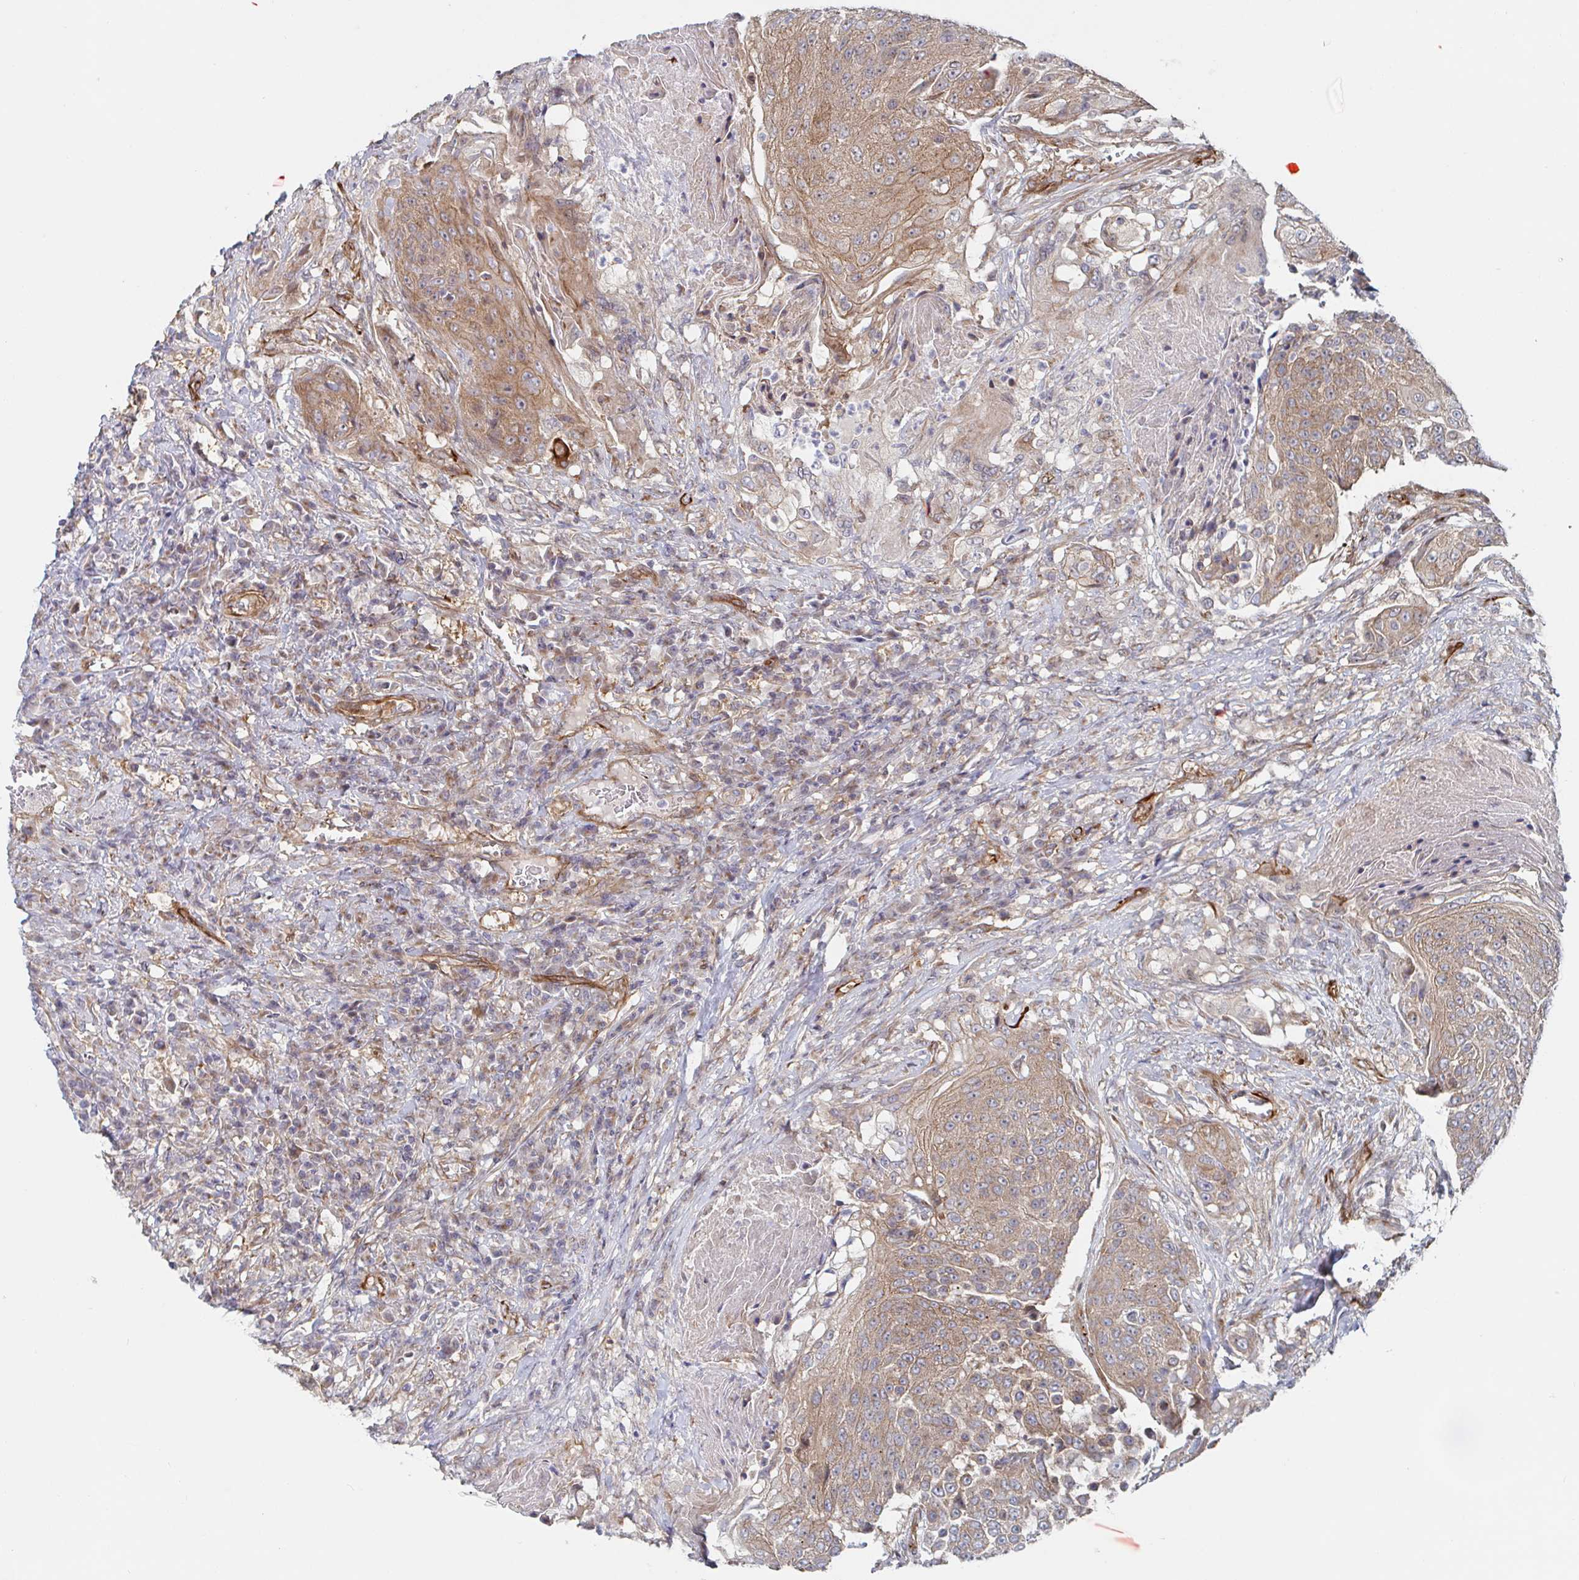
{"staining": {"intensity": "weak", "quantity": ">75%", "location": "cytoplasmic/membranous"}, "tissue": "urothelial cancer", "cell_type": "Tumor cells", "image_type": "cancer", "snomed": [{"axis": "morphology", "description": "Urothelial carcinoma, High grade"}, {"axis": "topography", "description": "Urinary bladder"}], "caption": "Tumor cells reveal weak cytoplasmic/membranous staining in about >75% of cells in high-grade urothelial carcinoma.", "gene": "DVL3", "patient": {"sex": "female", "age": 63}}